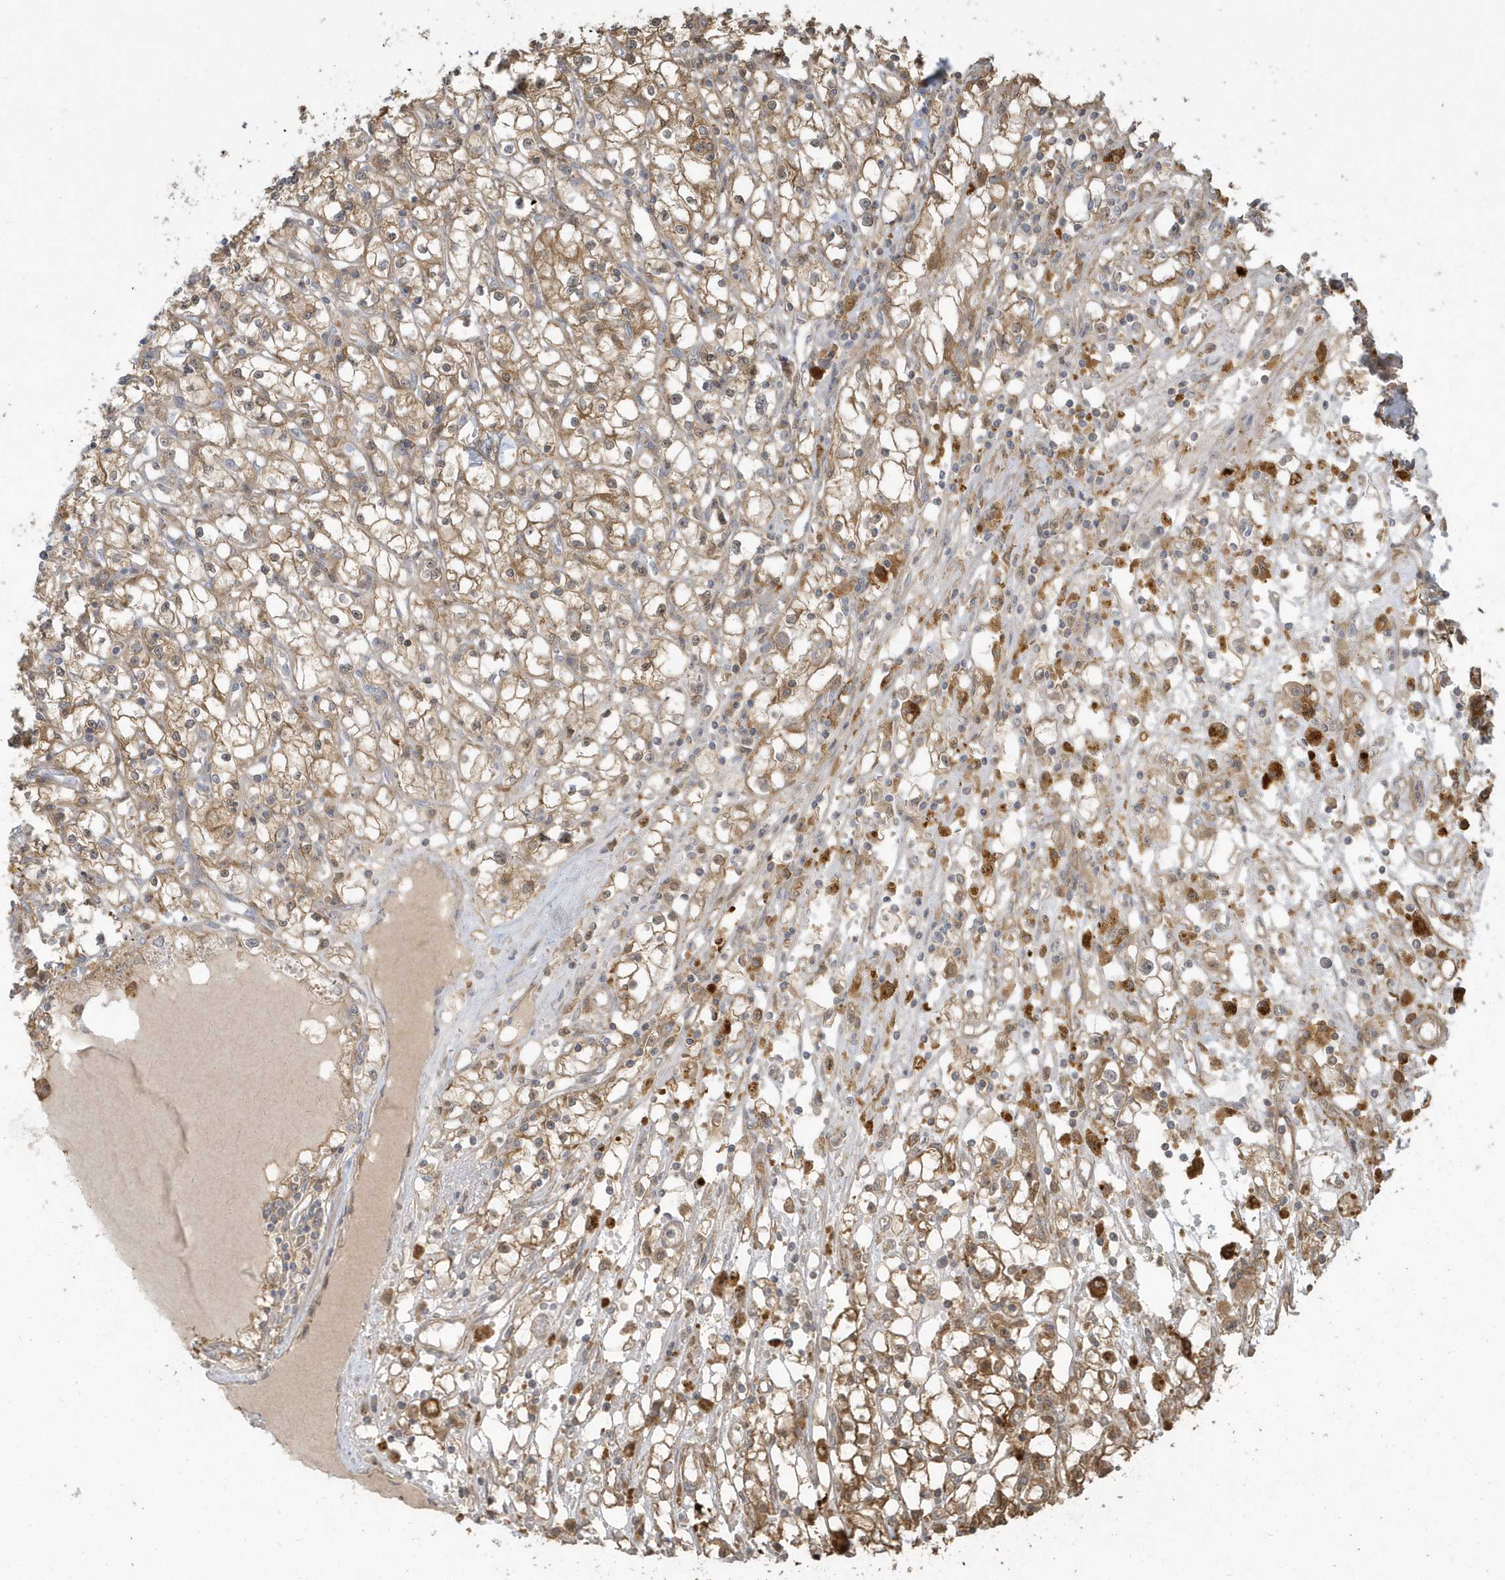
{"staining": {"intensity": "moderate", "quantity": ">75%", "location": "cytoplasmic/membranous"}, "tissue": "renal cancer", "cell_type": "Tumor cells", "image_type": "cancer", "snomed": [{"axis": "morphology", "description": "Adenocarcinoma, NOS"}, {"axis": "topography", "description": "Kidney"}], "caption": "Protein staining by immunohistochemistry (IHC) displays moderate cytoplasmic/membranous expression in about >75% of tumor cells in renal cancer.", "gene": "HNMT", "patient": {"sex": "male", "age": 56}}